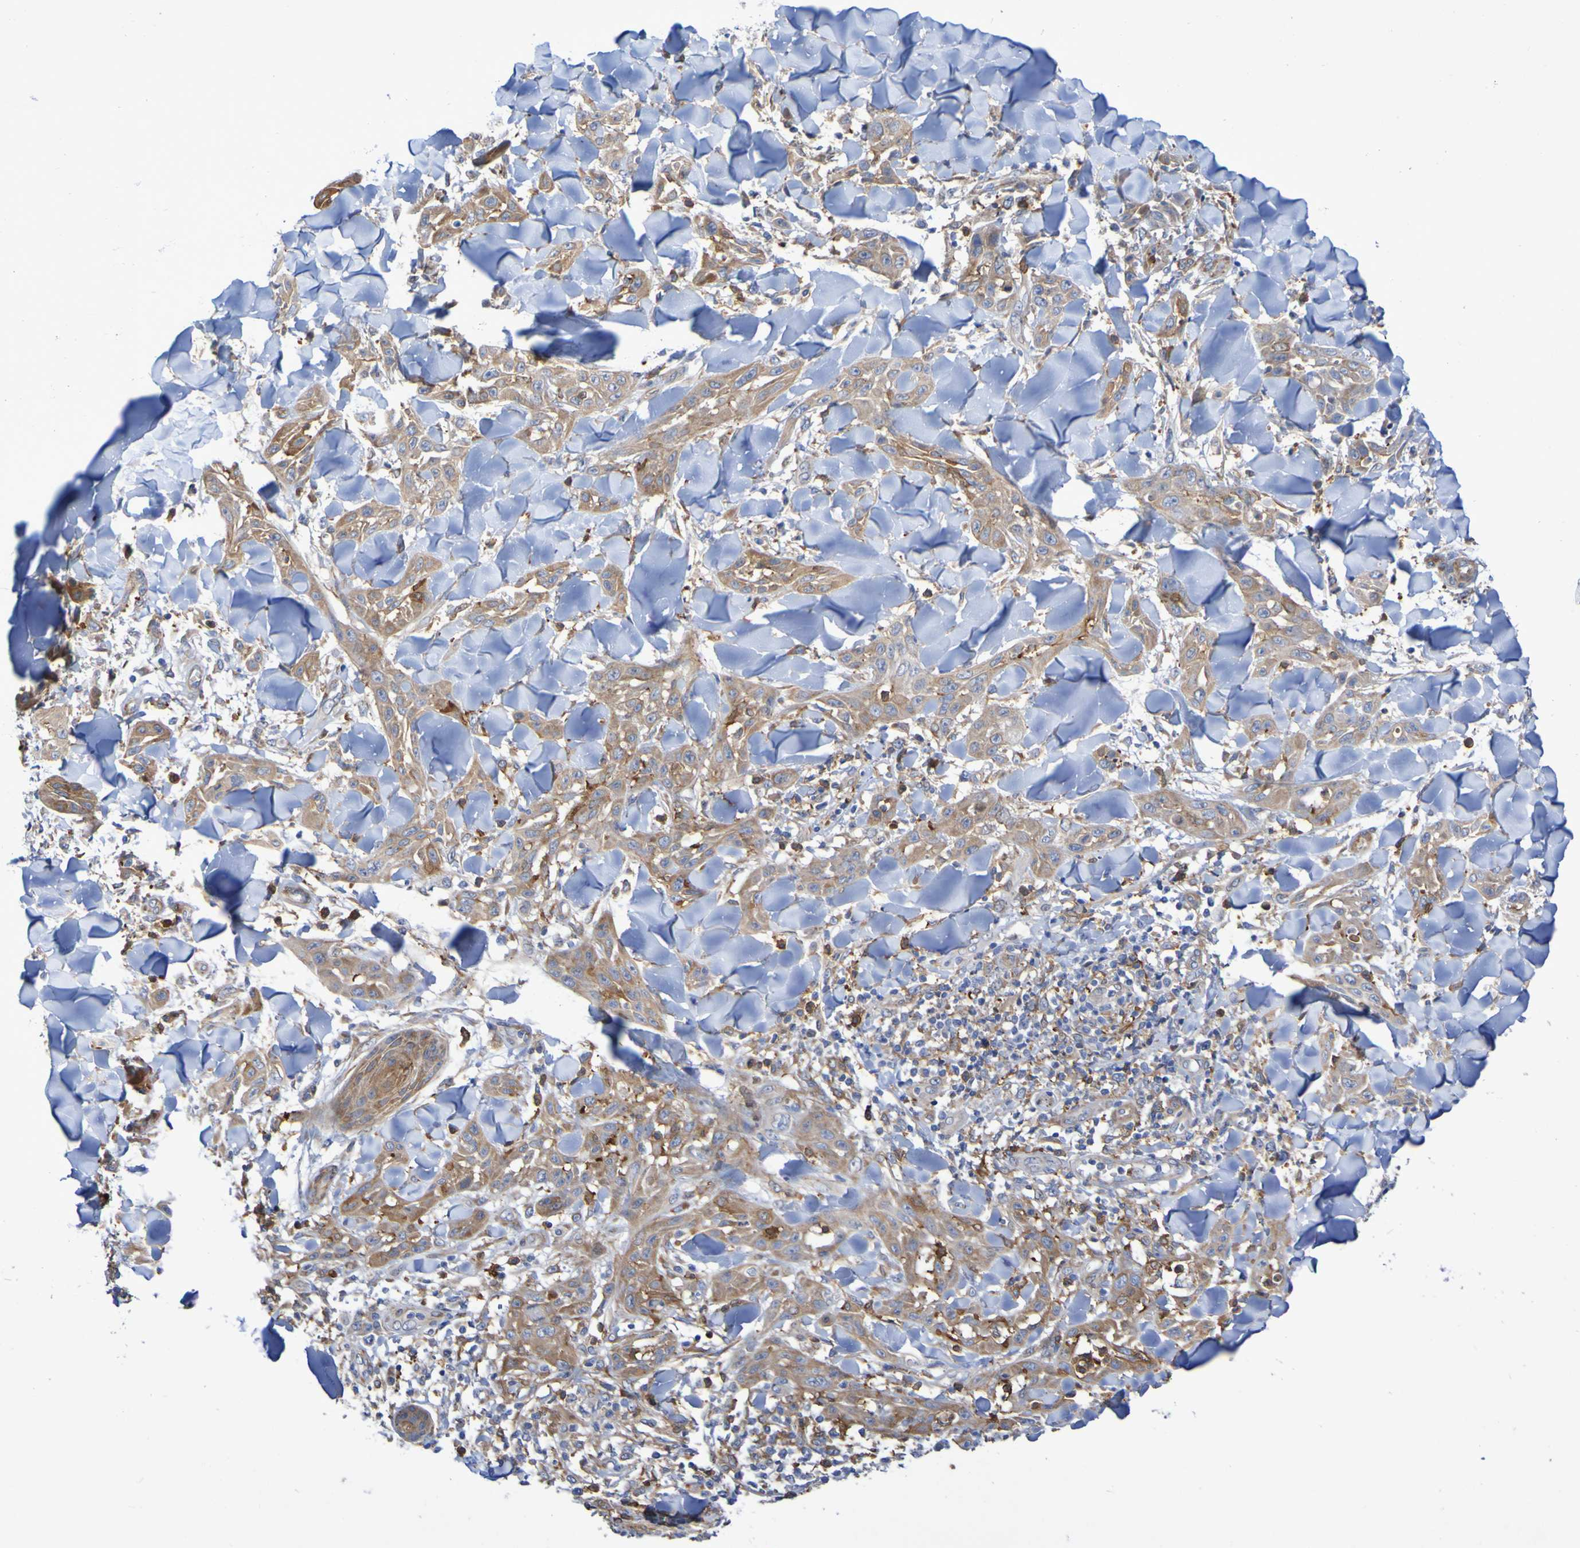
{"staining": {"intensity": "moderate", "quantity": ">75%", "location": "cytoplasmic/membranous"}, "tissue": "skin cancer", "cell_type": "Tumor cells", "image_type": "cancer", "snomed": [{"axis": "morphology", "description": "Squamous cell carcinoma, NOS"}, {"axis": "topography", "description": "Skin"}], "caption": "IHC micrograph of skin squamous cell carcinoma stained for a protein (brown), which reveals medium levels of moderate cytoplasmic/membranous staining in approximately >75% of tumor cells.", "gene": "SCRG1", "patient": {"sex": "male", "age": 24}}